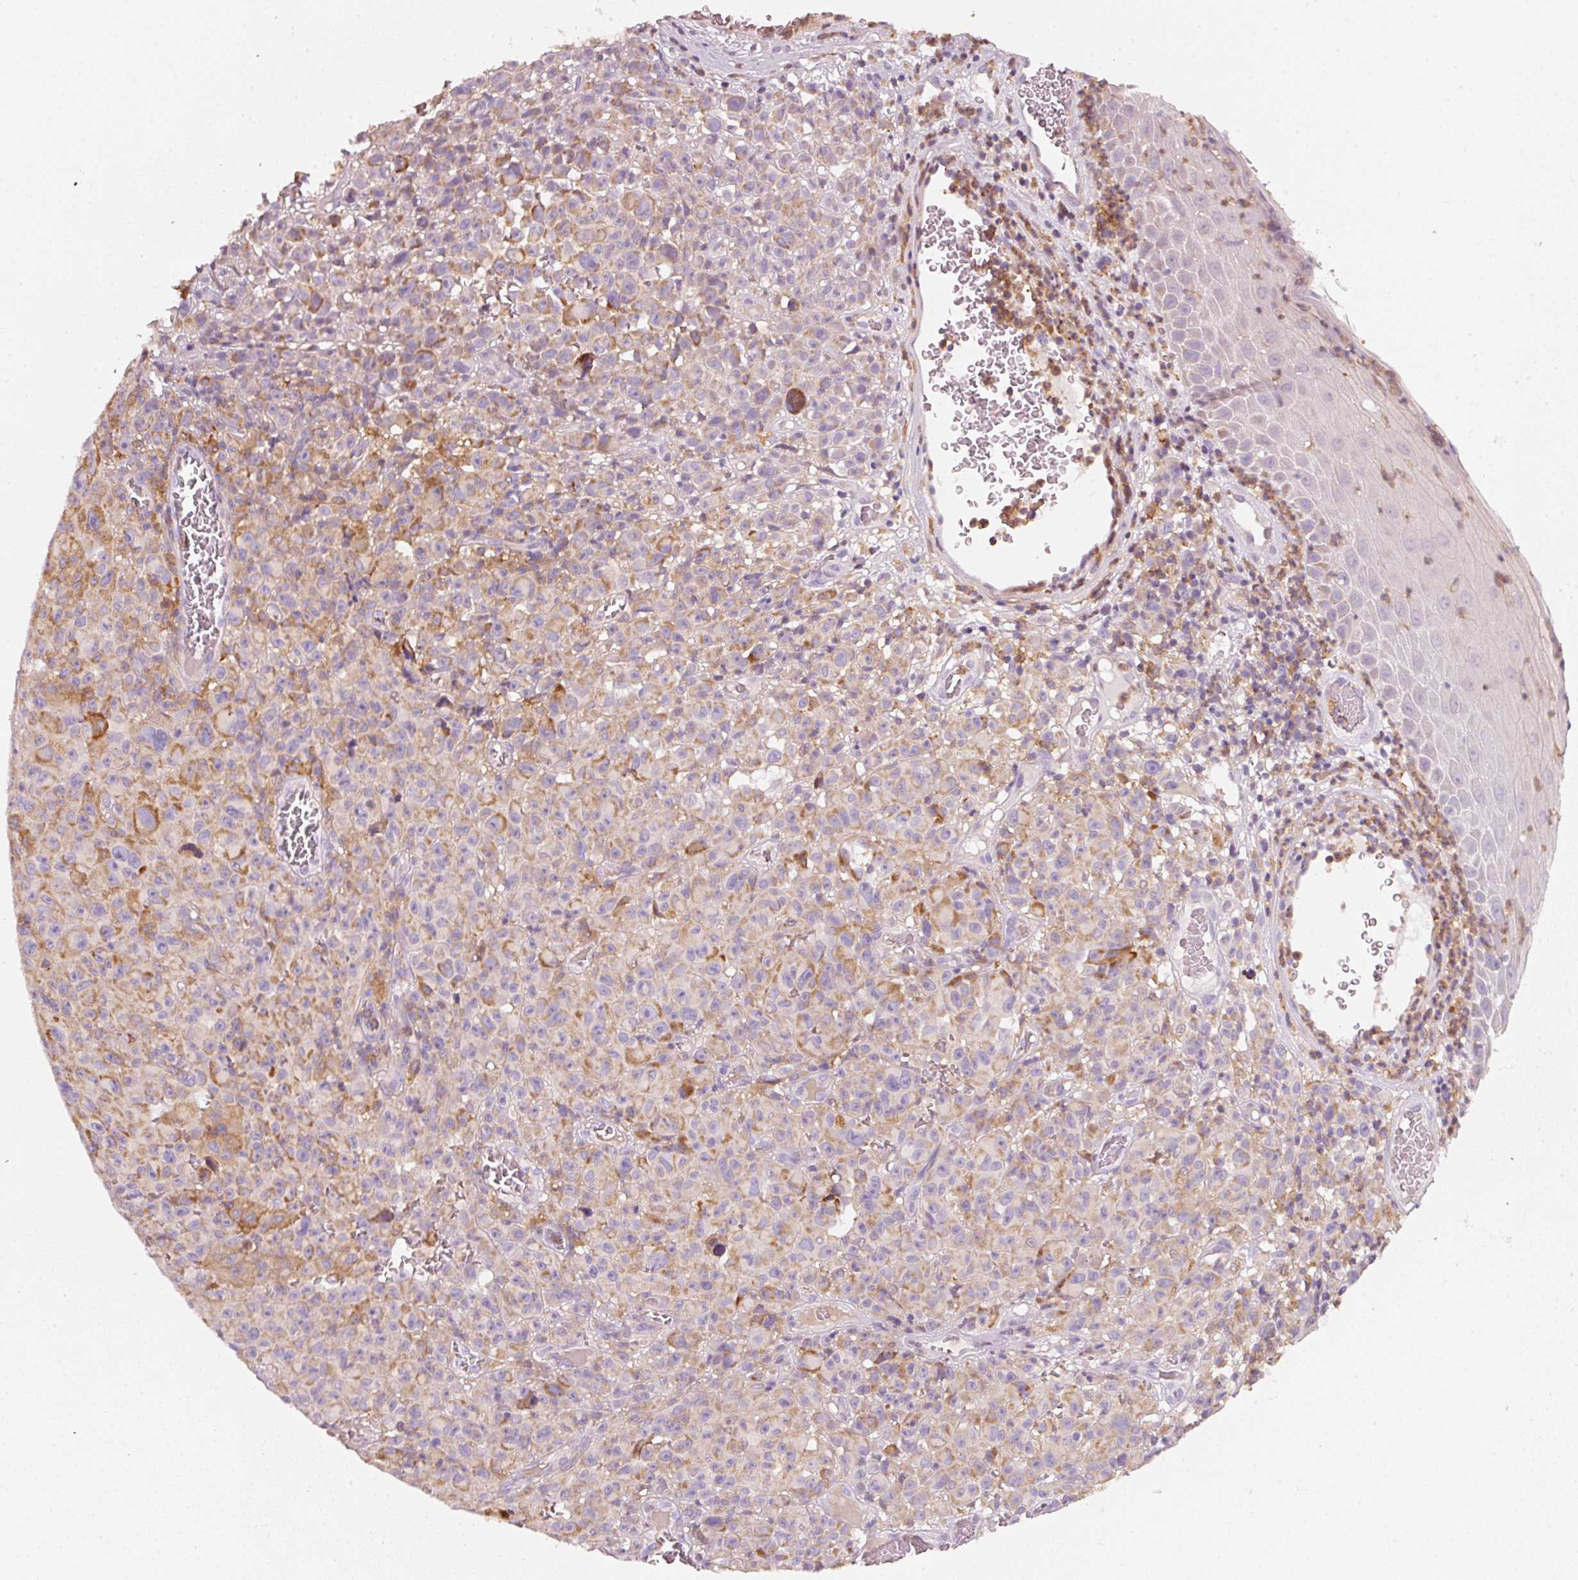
{"staining": {"intensity": "moderate", "quantity": "25%-75%", "location": "cytoplasmic/membranous"}, "tissue": "melanoma", "cell_type": "Tumor cells", "image_type": "cancer", "snomed": [{"axis": "morphology", "description": "Malignant melanoma, NOS"}, {"axis": "topography", "description": "Skin"}], "caption": "The image displays staining of melanoma, revealing moderate cytoplasmic/membranous protein expression (brown color) within tumor cells. Nuclei are stained in blue.", "gene": "IQGAP2", "patient": {"sex": "female", "age": 82}}